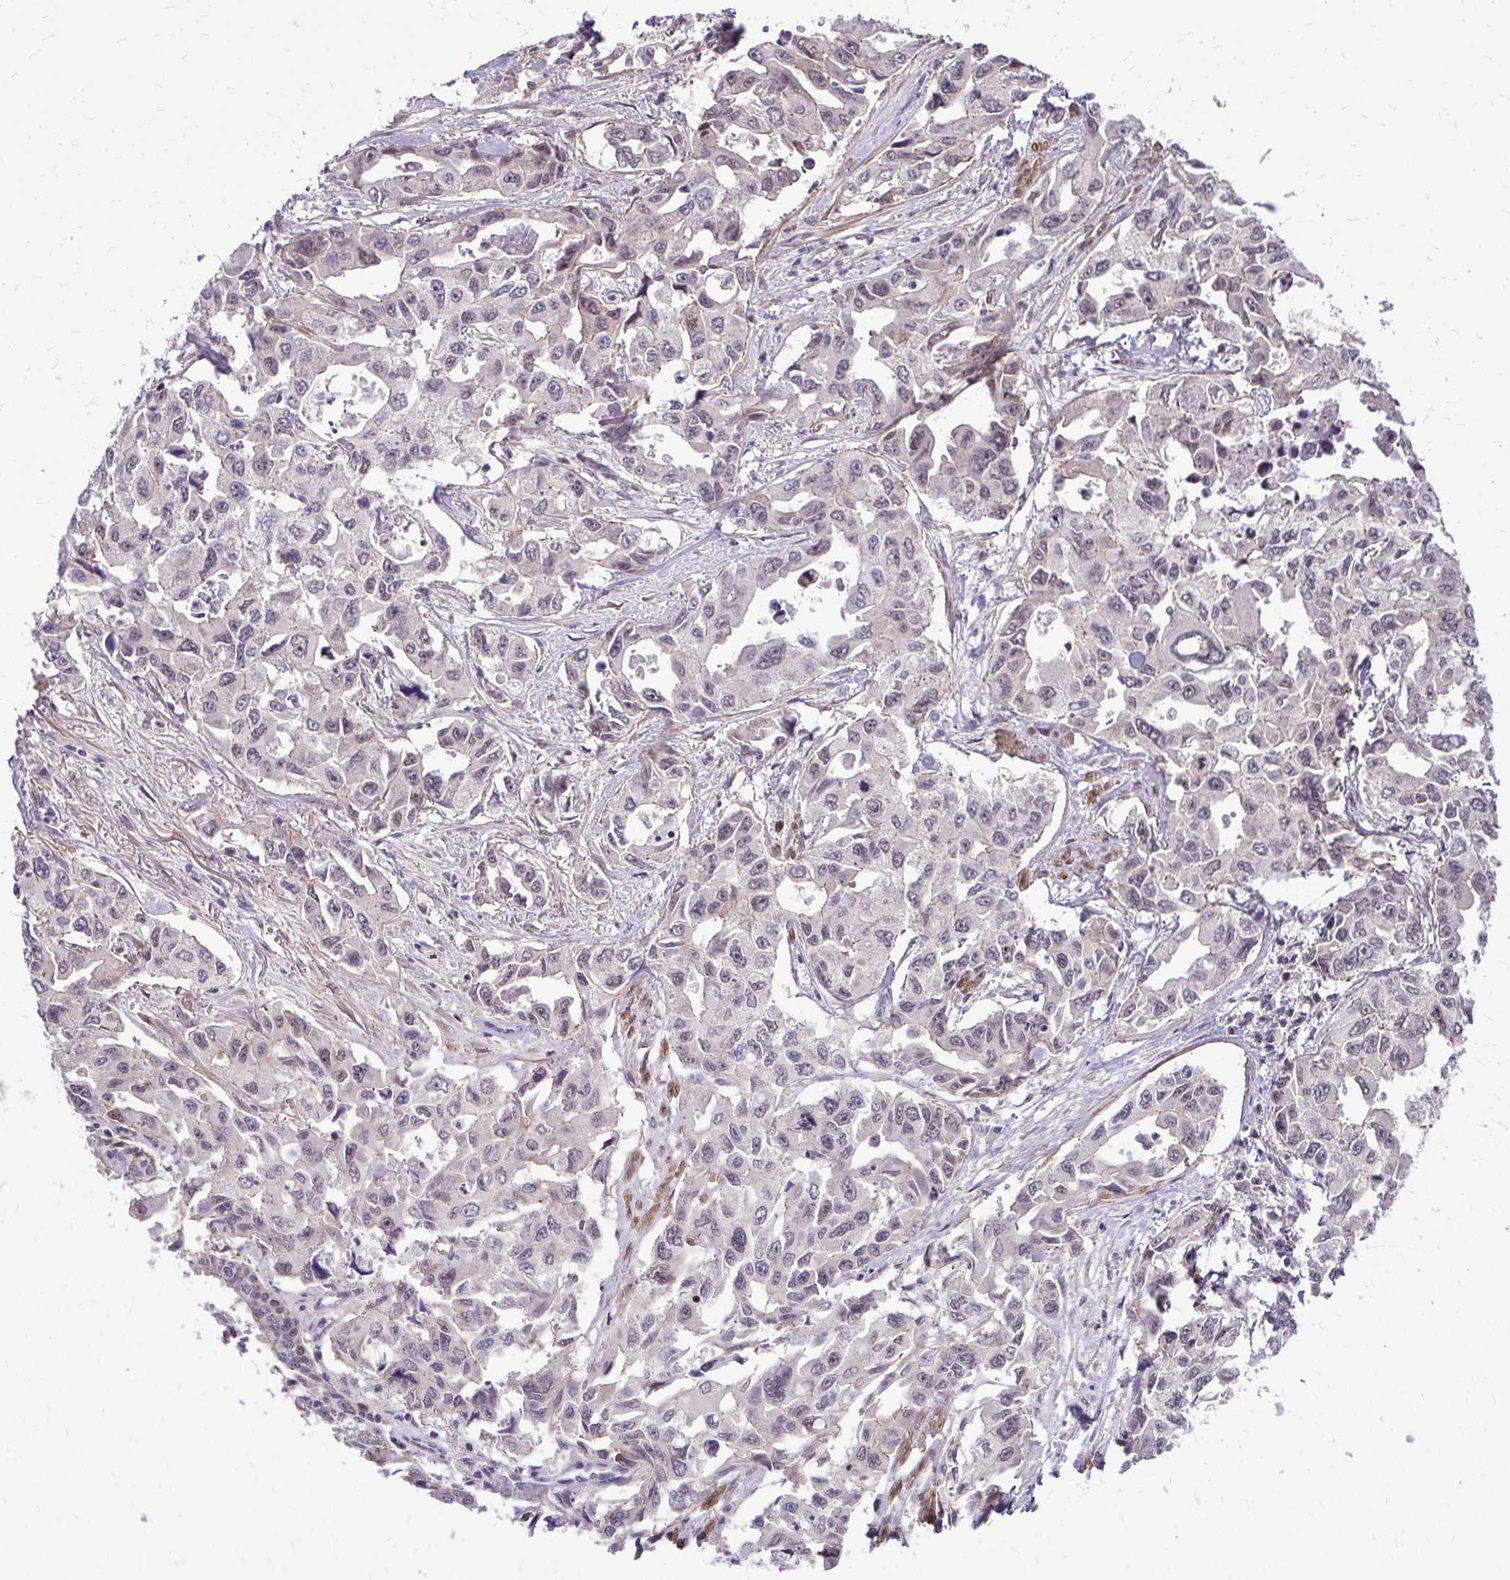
{"staining": {"intensity": "negative", "quantity": "none", "location": "none"}, "tissue": "lung cancer", "cell_type": "Tumor cells", "image_type": "cancer", "snomed": [{"axis": "morphology", "description": "Adenocarcinoma, NOS"}, {"axis": "topography", "description": "Lung"}], "caption": "Photomicrograph shows no significant protein positivity in tumor cells of lung cancer. (Brightfield microscopy of DAB immunohistochemistry (IHC) at high magnification).", "gene": "TRIP6", "patient": {"sex": "male", "age": 64}}